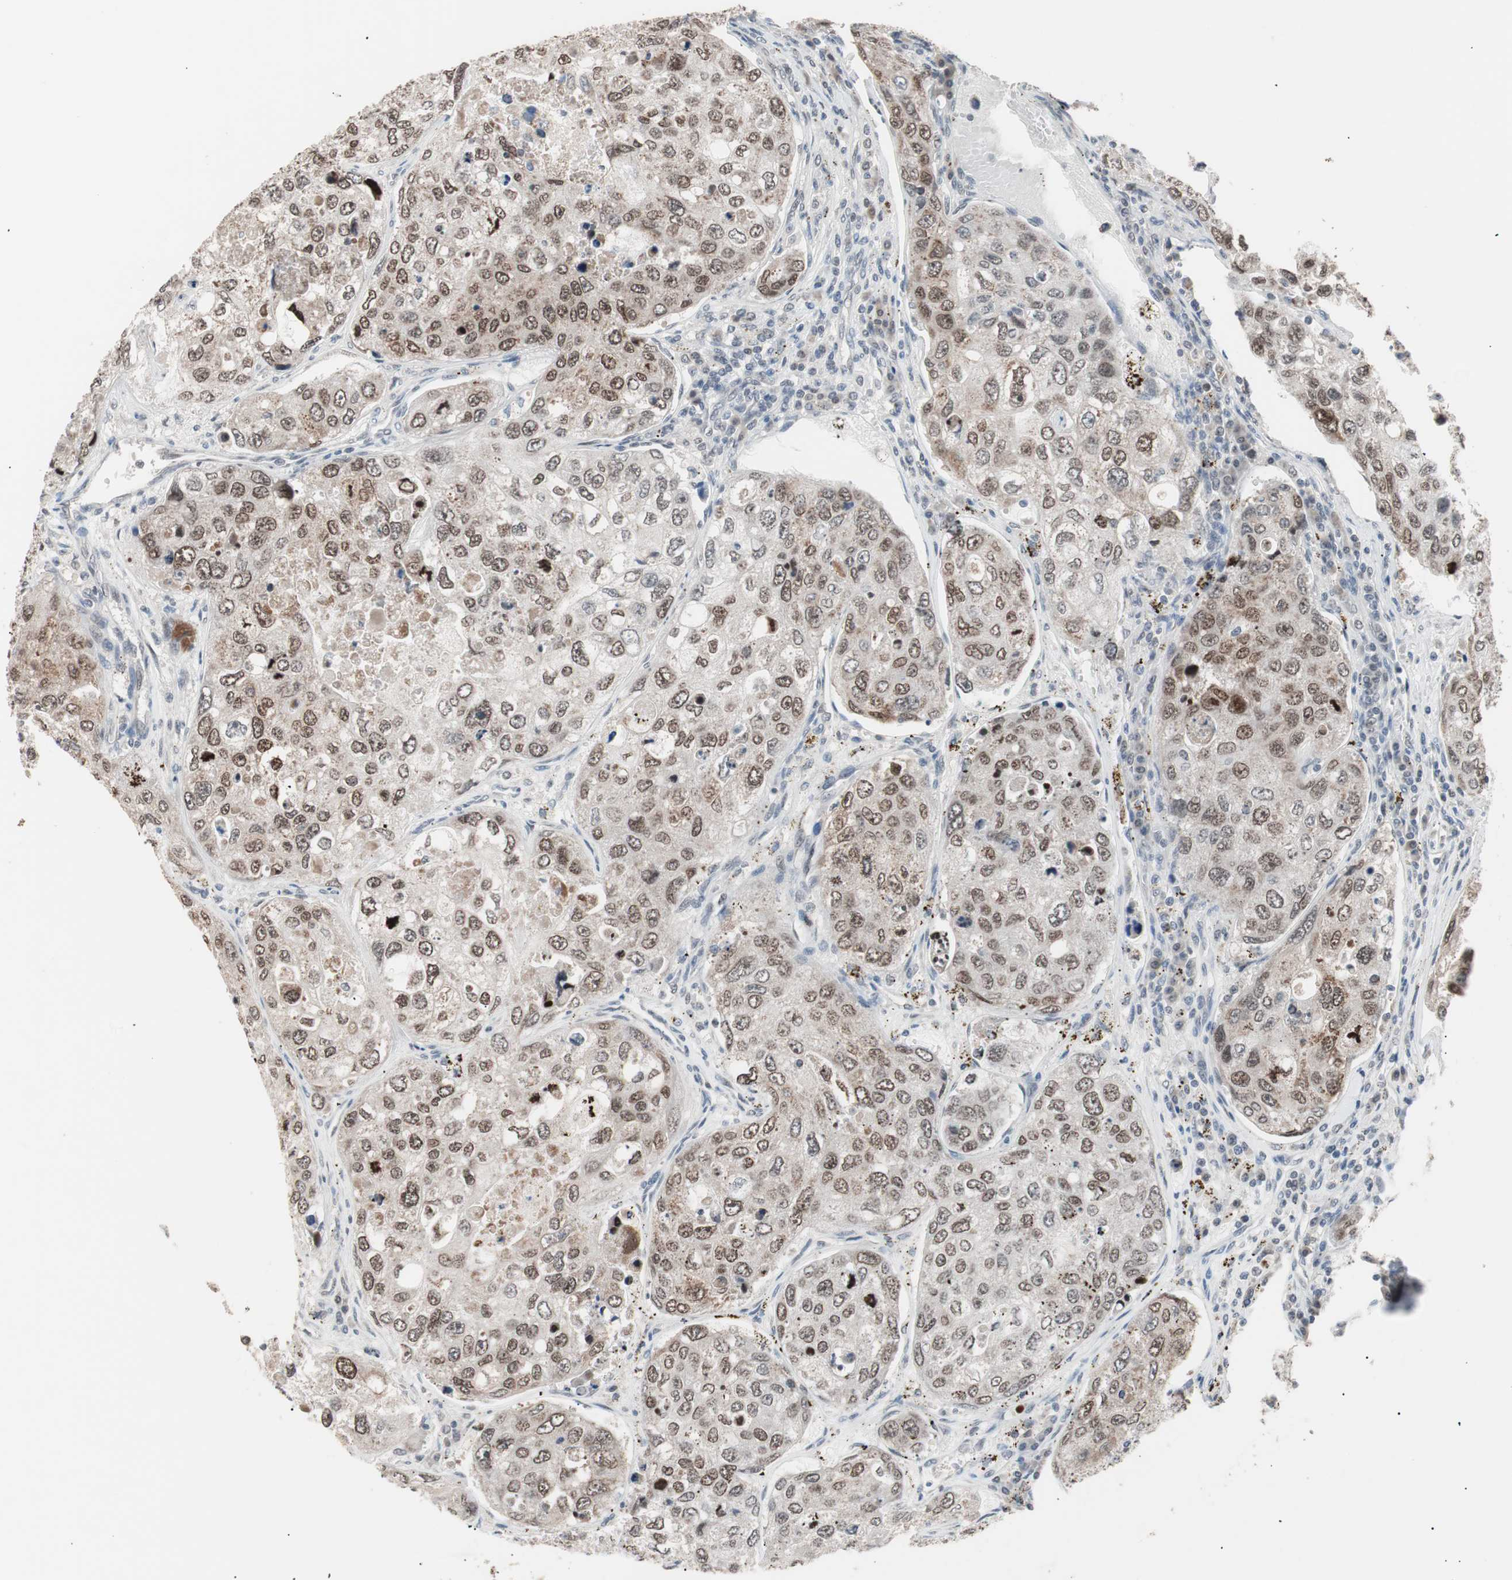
{"staining": {"intensity": "moderate", "quantity": ">75%", "location": "nuclear"}, "tissue": "urothelial cancer", "cell_type": "Tumor cells", "image_type": "cancer", "snomed": [{"axis": "morphology", "description": "Urothelial carcinoma, High grade"}, {"axis": "topography", "description": "Lymph node"}, {"axis": "topography", "description": "Urinary bladder"}], "caption": "The micrograph displays staining of urothelial carcinoma (high-grade), revealing moderate nuclear protein positivity (brown color) within tumor cells.", "gene": "LIG3", "patient": {"sex": "male", "age": 51}}